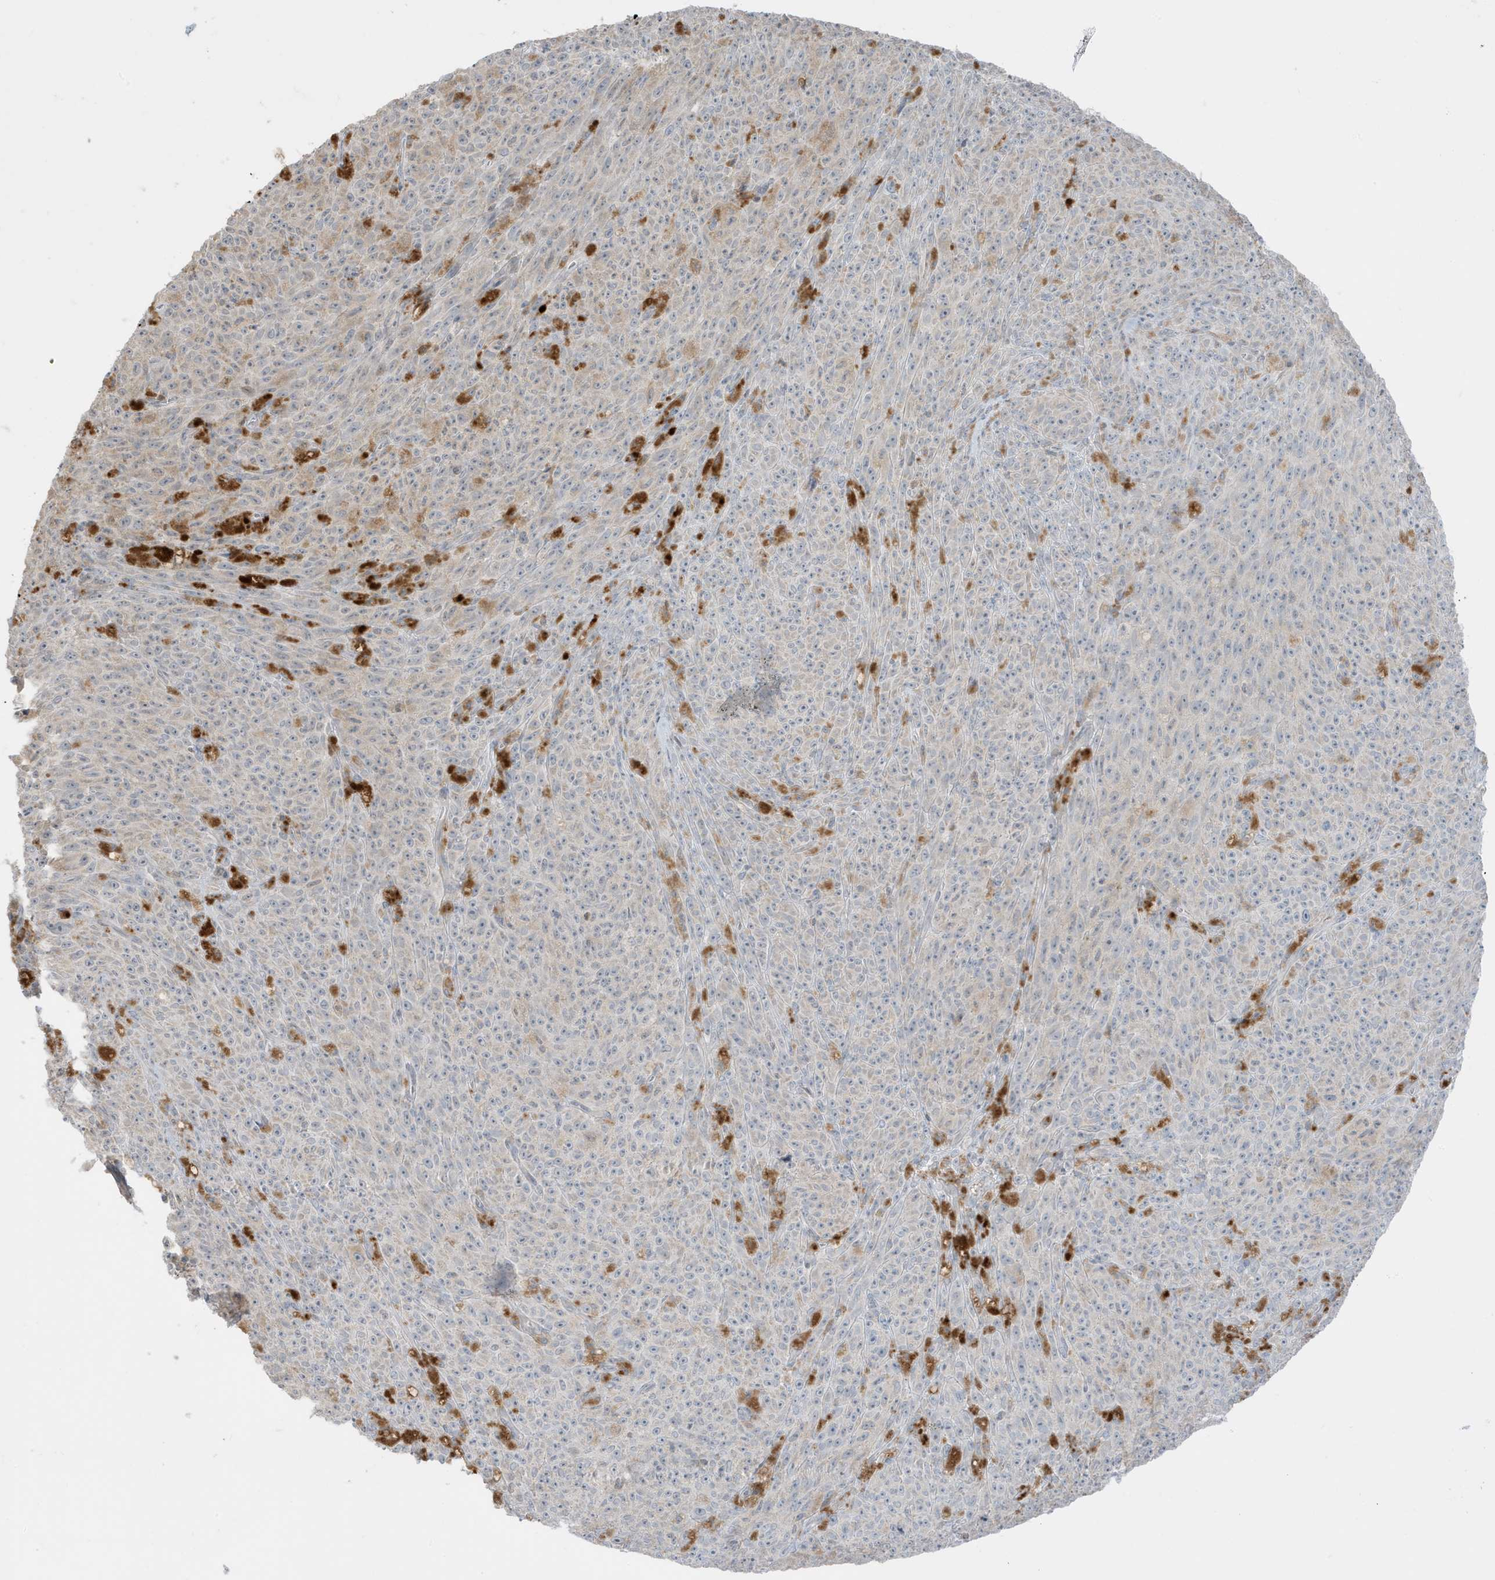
{"staining": {"intensity": "negative", "quantity": "none", "location": "none"}, "tissue": "melanoma", "cell_type": "Tumor cells", "image_type": "cancer", "snomed": [{"axis": "morphology", "description": "Malignant melanoma, NOS"}, {"axis": "topography", "description": "Skin"}], "caption": "A photomicrograph of human malignant melanoma is negative for staining in tumor cells. (DAB IHC visualized using brightfield microscopy, high magnification).", "gene": "FNDC1", "patient": {"sex": "female", "age": 82}}